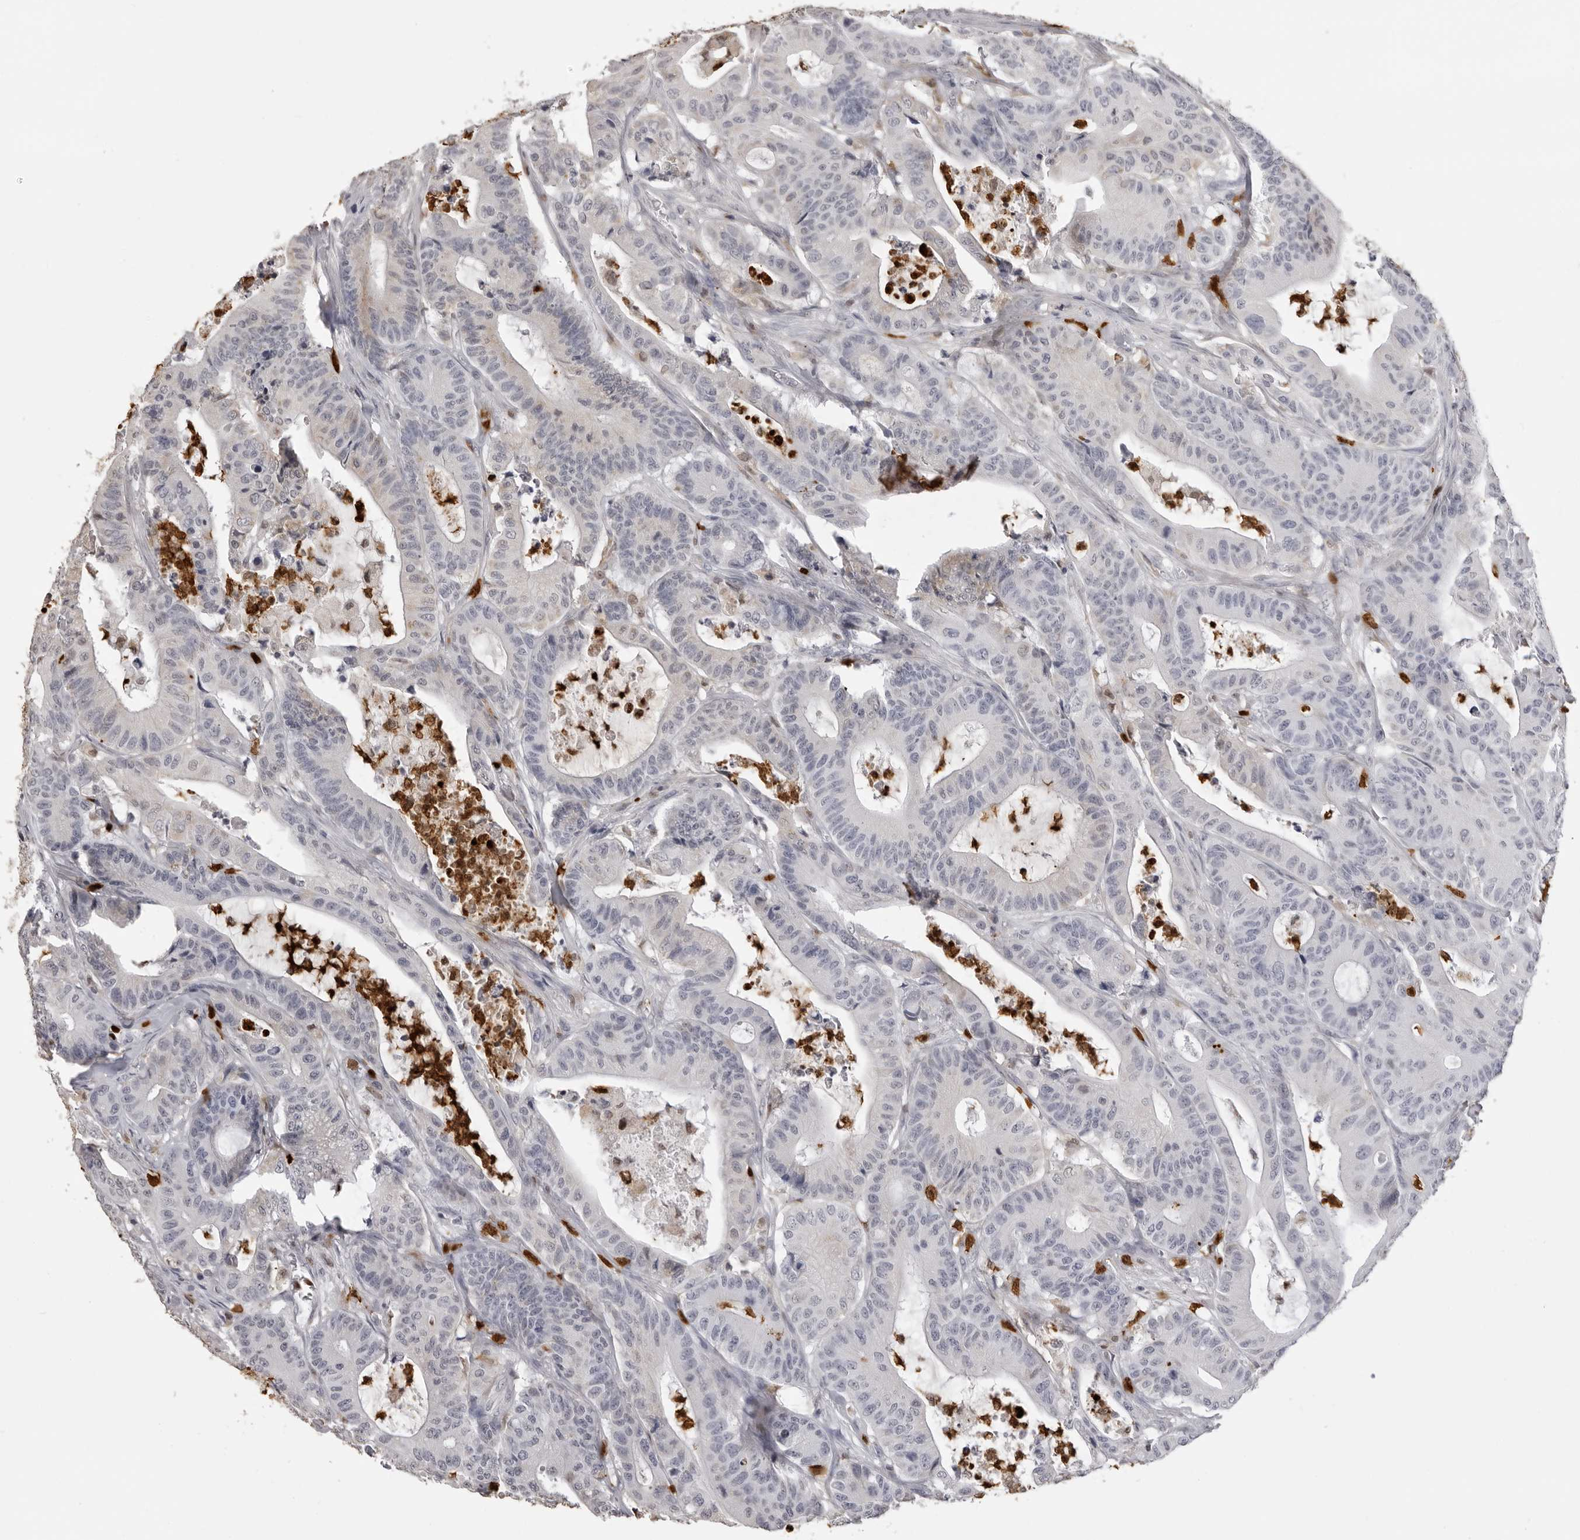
{"staining": {"intensity": "negative", "quantity": "none", "location": "none"}, "tissue": "colorectal cancer", "cell_type": "Tumor cells", "image_type": "cancer", "snomed": [{"axis": "morphology", "description": "Adenocarcinoma, NOS"}, {"axis": "topography", "description": "Colon"}], "caption": "Human colorectal cancer (adenocarcinoma) stained for a protein using IHC exhibits no positivity in tumor cells.", "gene": "IL31", "patient": {"sex": "female", "age": 84}}